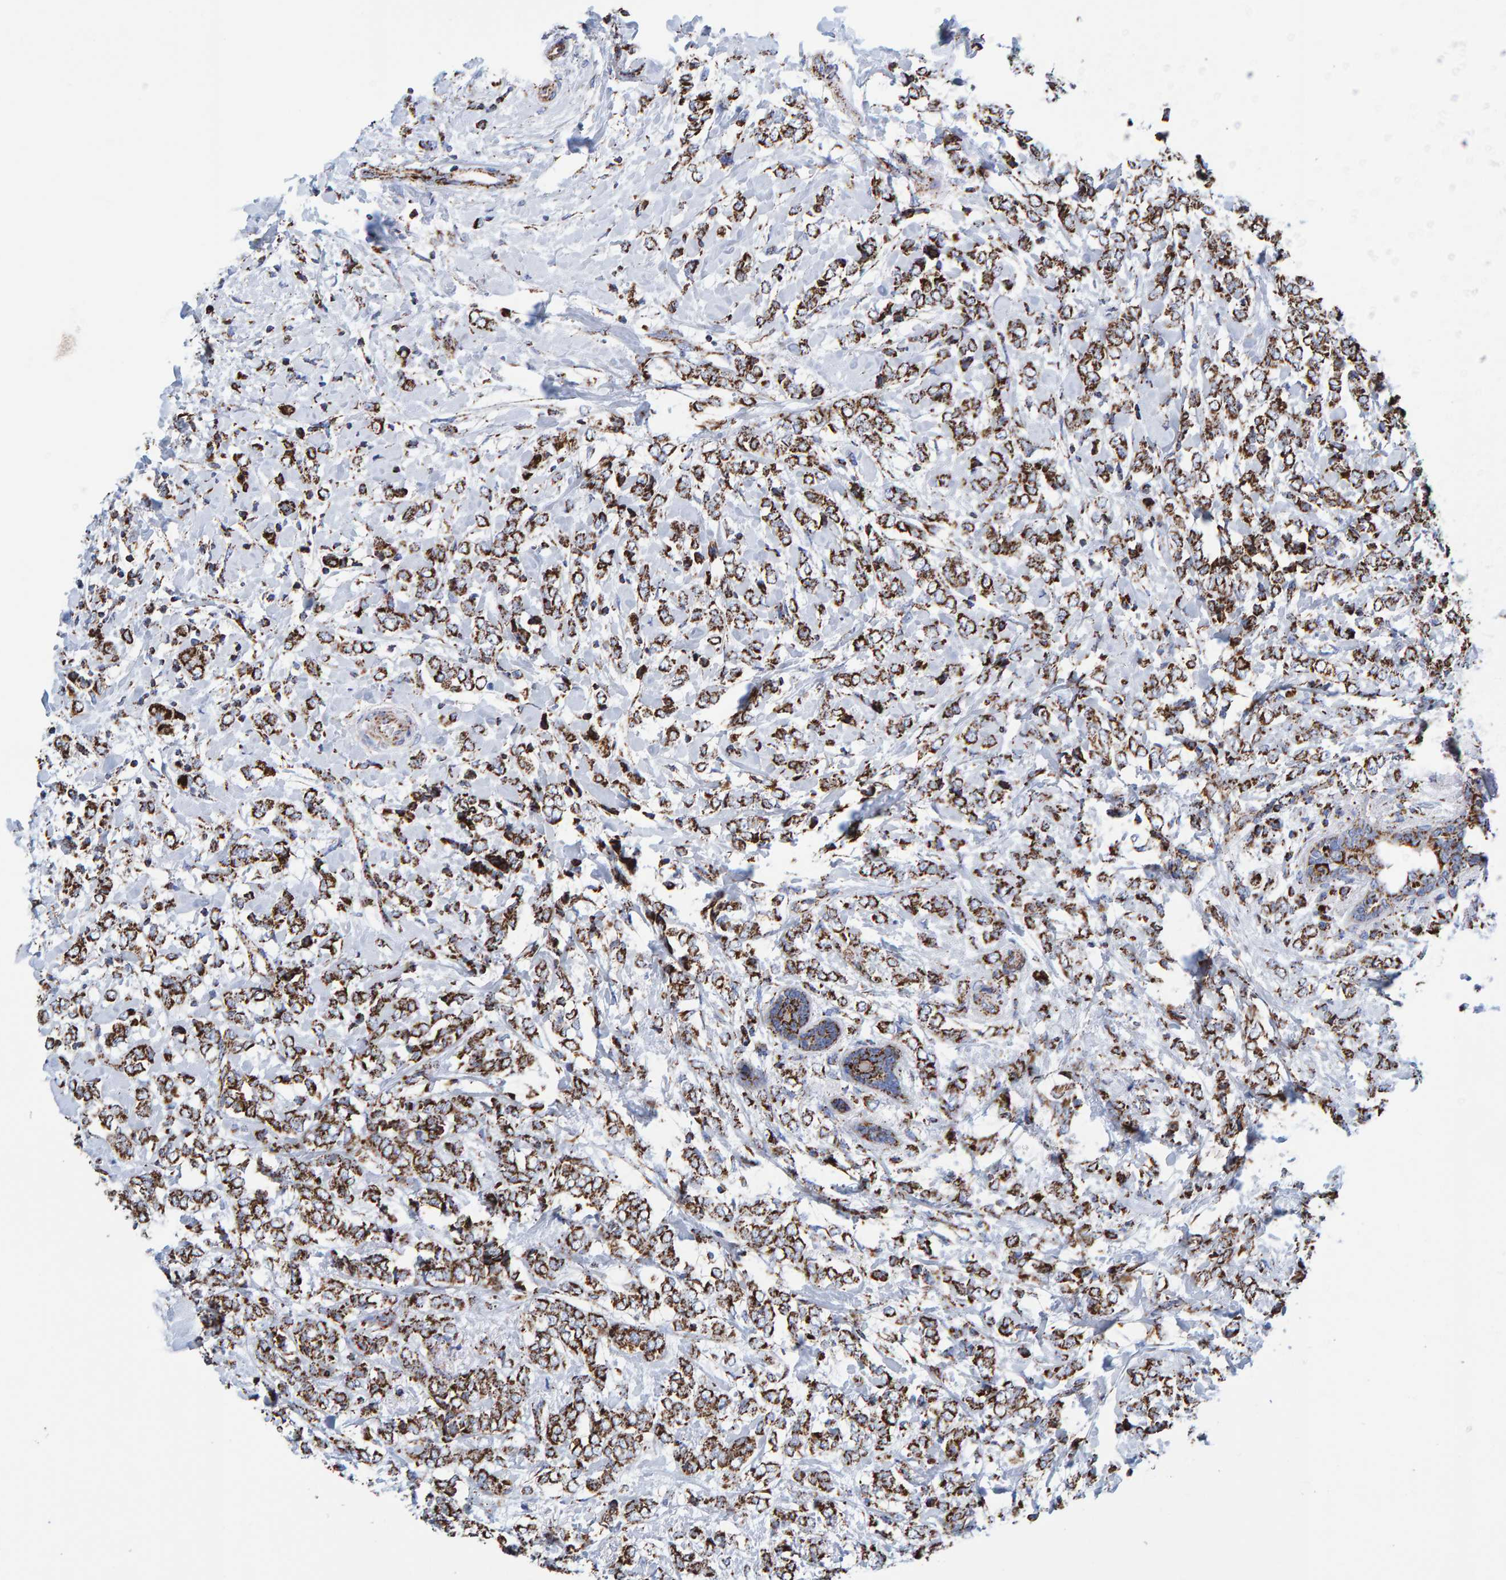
{"staining": {"intensity": "strong", "quantity": ">75%", "location": "cytoplasmic/membranous"}, "tissue": "breast cancer", "cell_type": "Tumor cells", "image_type": "cancer", "snomed": [{"axis": "morphology", "description": "Normal tissue, NOS"}, {"axis": "morphology", "description": "Lobular carcinoma"}, {"axis": "topography", "description": "Breast"}], "caption": "Breast cancer (lobular carcinoma) stained with a protein marker exhibits strong staining in tumor cells.", "gene": "ENSG00000262660", "patient": {"sex": "female", "age": 47}}